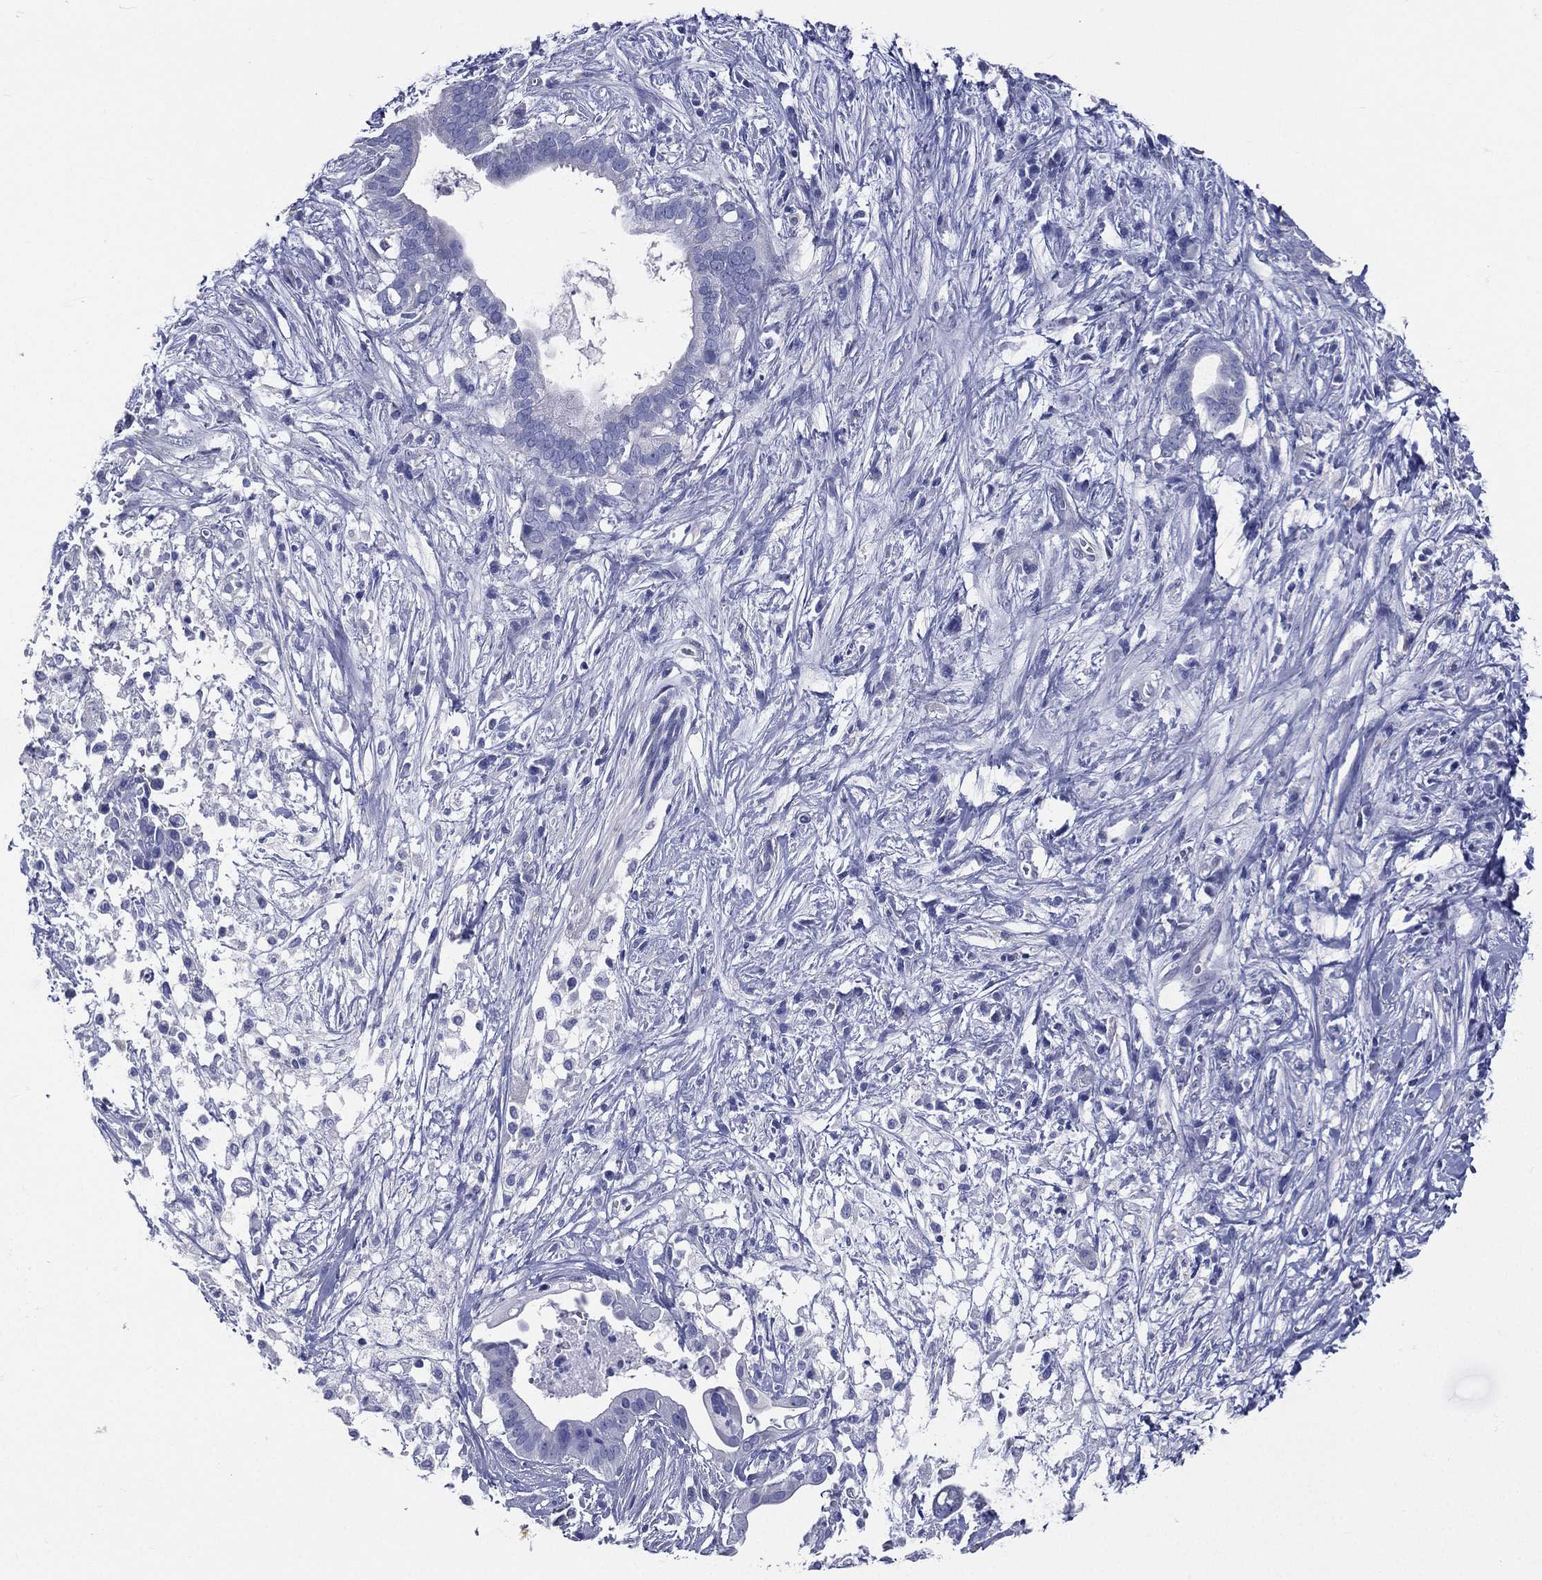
{"staining": {"intensity": "negative", "quantity": "none", "location": "none"}, "tissue": "pancreatic cancer", "cell_type": "Tumor cells", "image_type": "cancer", "snomed": [{"axis": "morphology", "description": "Adenocarcinoma, NOS"}, {"axis": "topography", "description": "Pancreas"}], "caption": "This is an IHC photomicrograph of human adenocarcinoma (pancreatic). There is no staining in tumor cells.", "gene": "DPYS", "patient": {"sex": "male", "age": 61}}